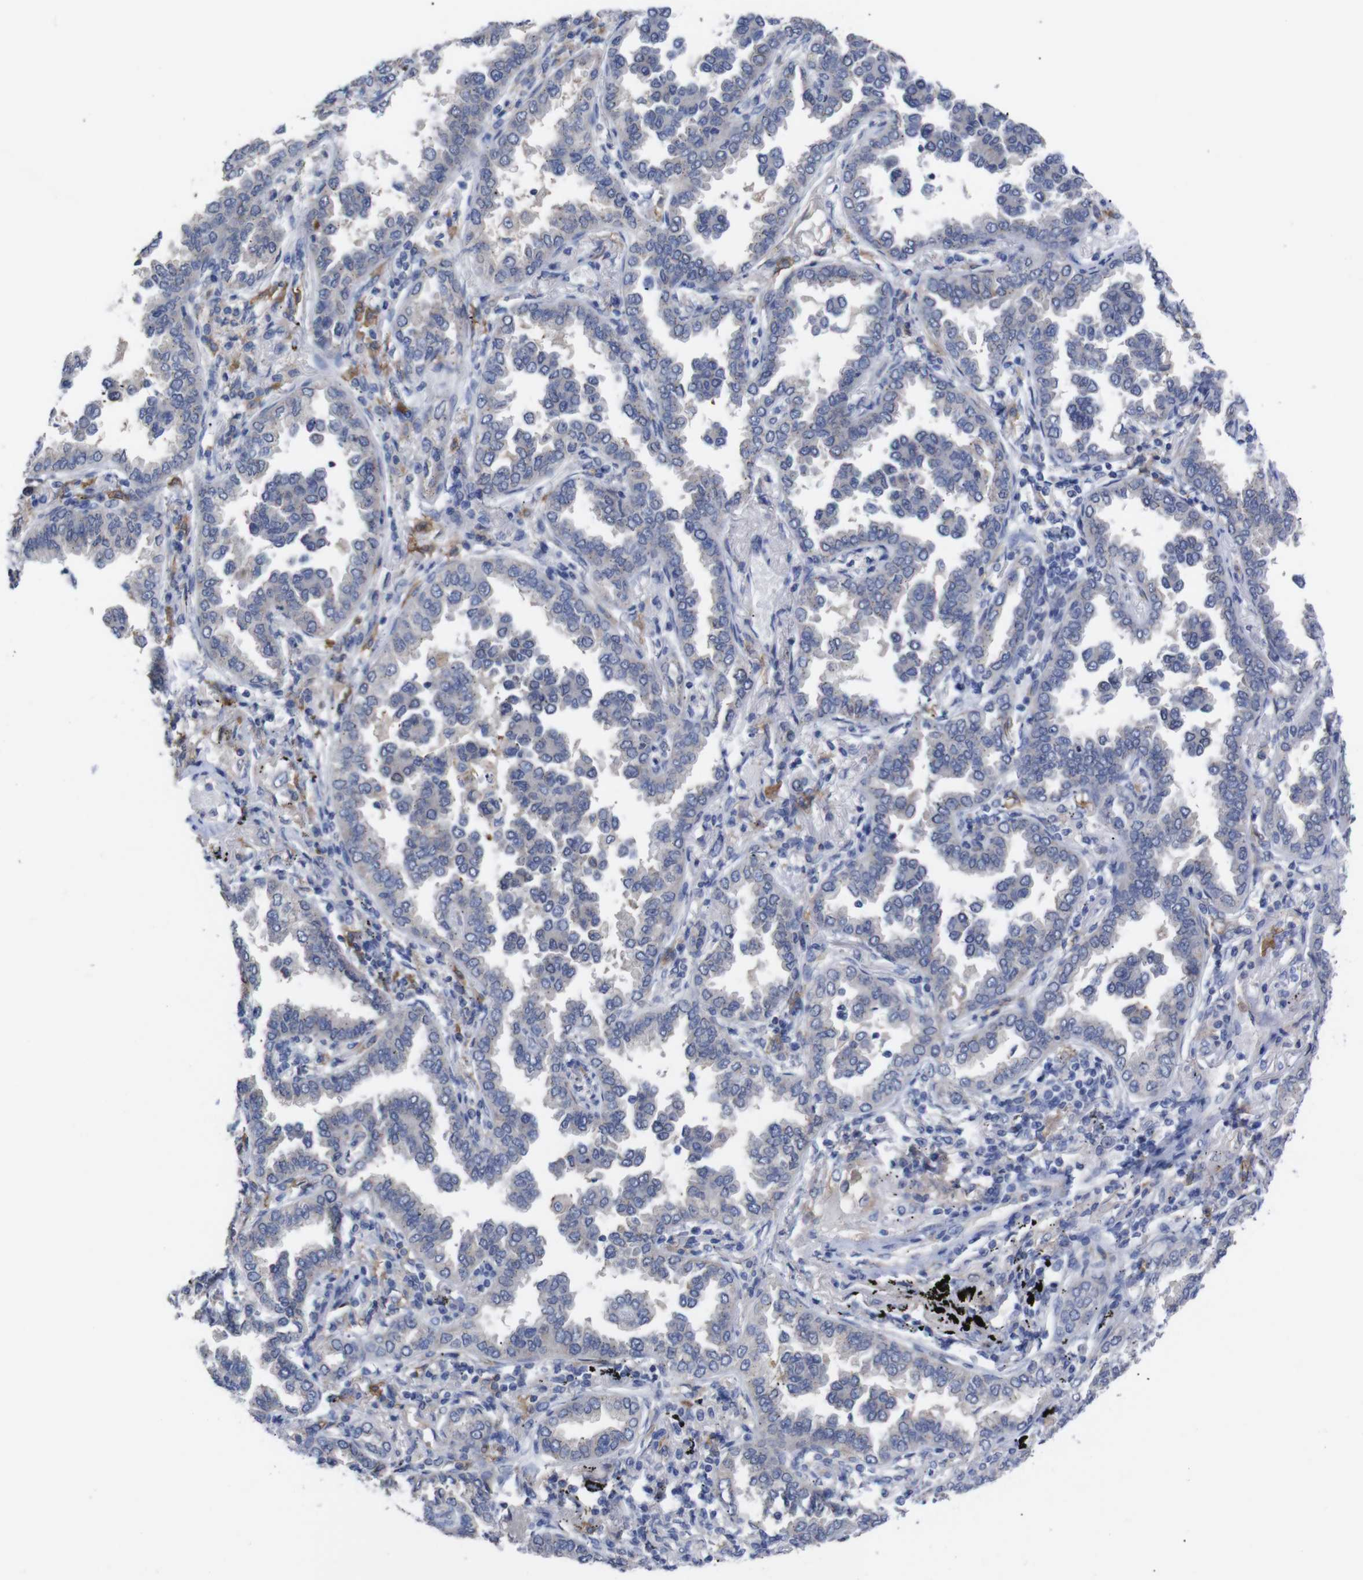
{"staining": {"intensity": "negative", "quantity": "none", "location": "none"}, "tissue": "lung cancer", "cell_type": "Tumor cells", "image_type": "cancer", "snomed": [{"axis": "morphology", "description": "Normal tissue, NOS"}, {"axis": "morphology", "description": "Adenocarcinoma, NOS"}, {"axis": "topography", "description": "Lung"}], "caption": "Immunohistochemistry of lung adenocarcinoma exhibits no positivity in tumor cells.", "gene": "C5AR1", "patient": {"sex": "male", "age": 59}}